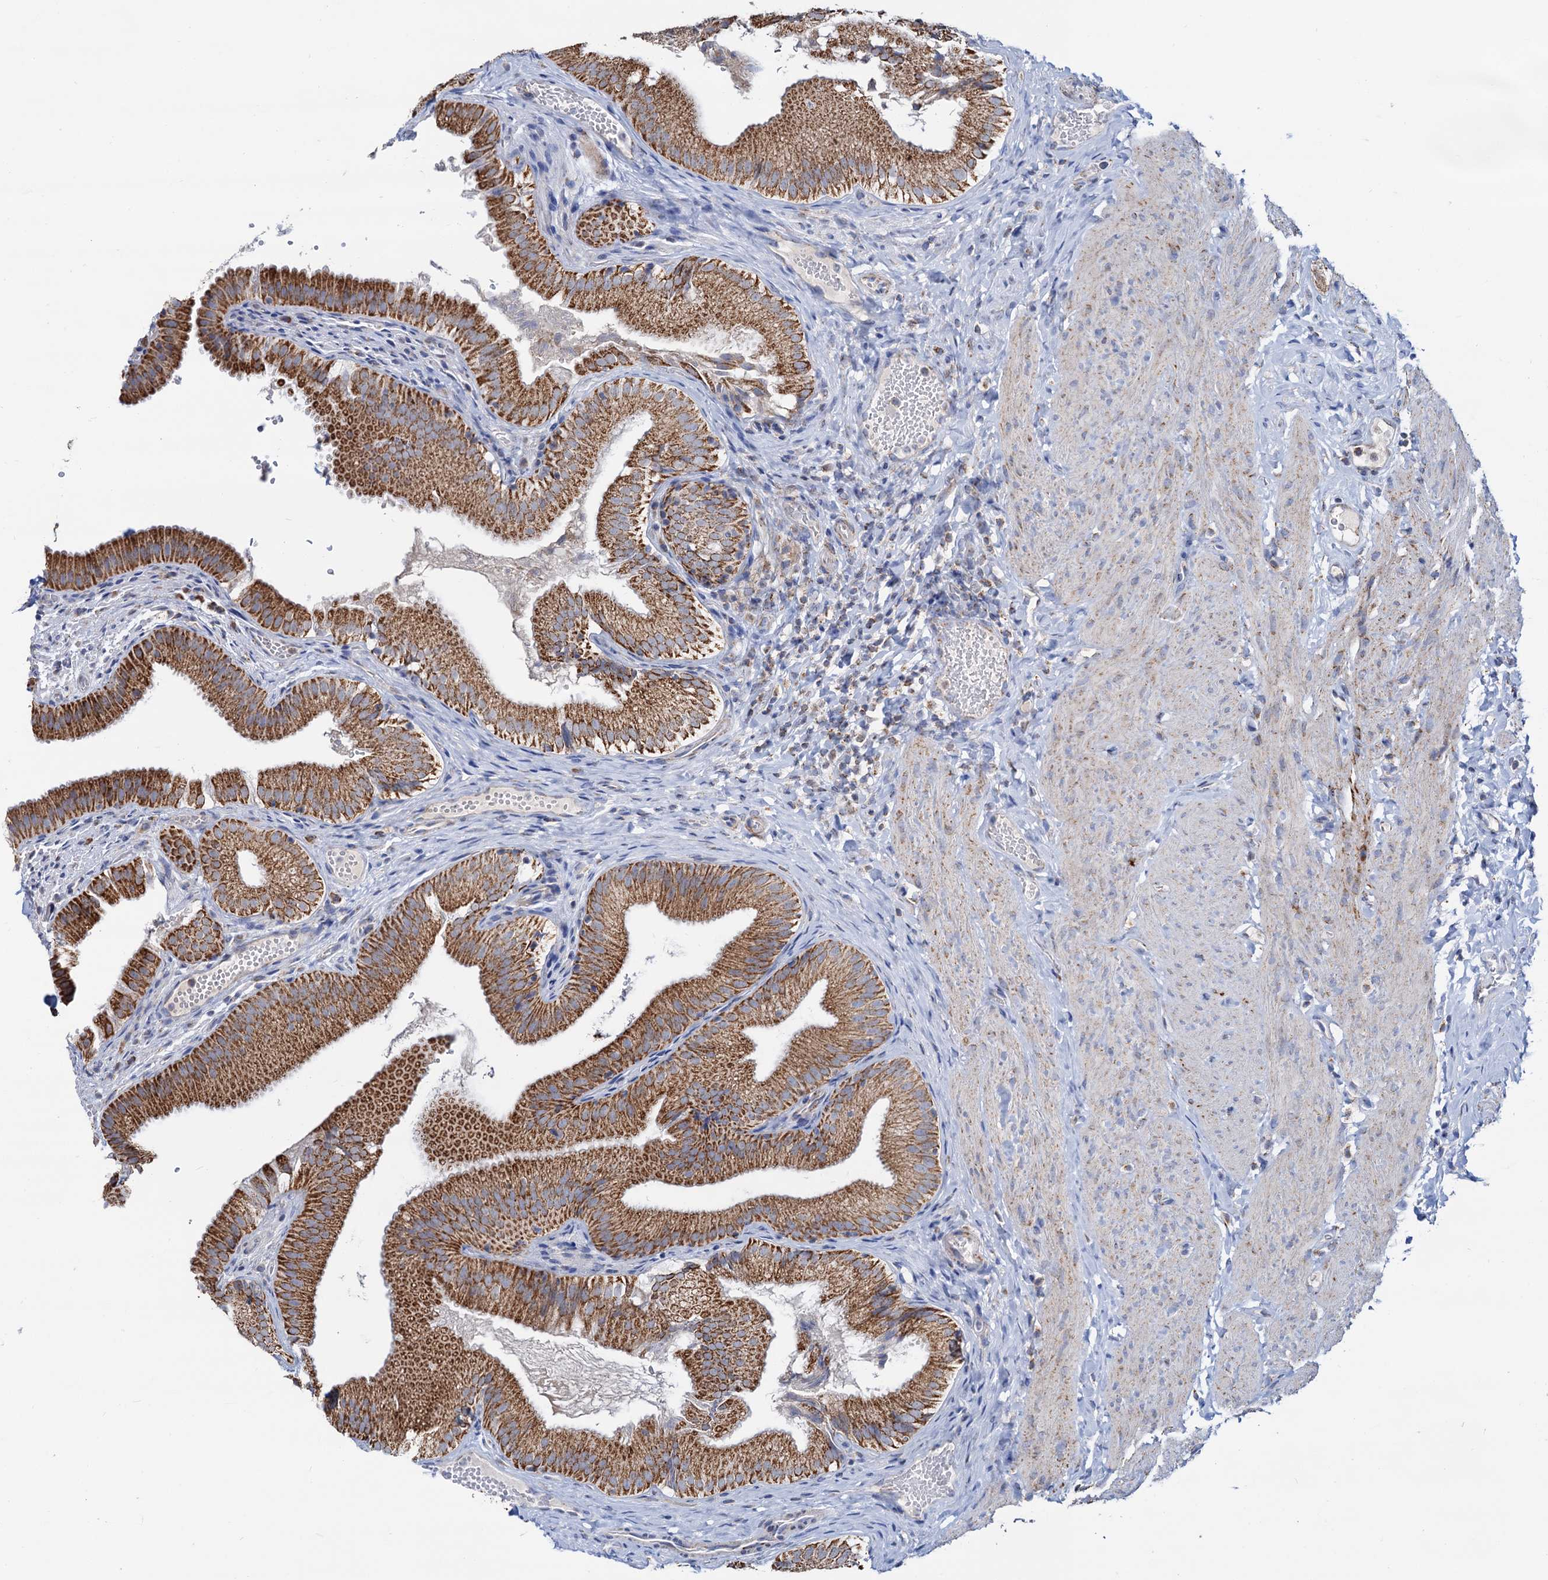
{"staining": {"intensity": "strong", "quantity": ">75%", "location": "cytoplasmic/membranous"}, "tissue": "gallbladder", "cell_type": "Glandular cells", "image_type": "normal", "snomed": [{"axis": "morphology", "description": "Normal tissue, NOS"}, {"axis": "topography", "description": "Gallbladder"}], "caption": "Human gallbladder stained with a brown dye exhibits strong cytoplasmic/membranous positive staining in about >75% of glandular cells.", "gene": "C2CD3", "patient": {"sex": "female", "age": 30}}